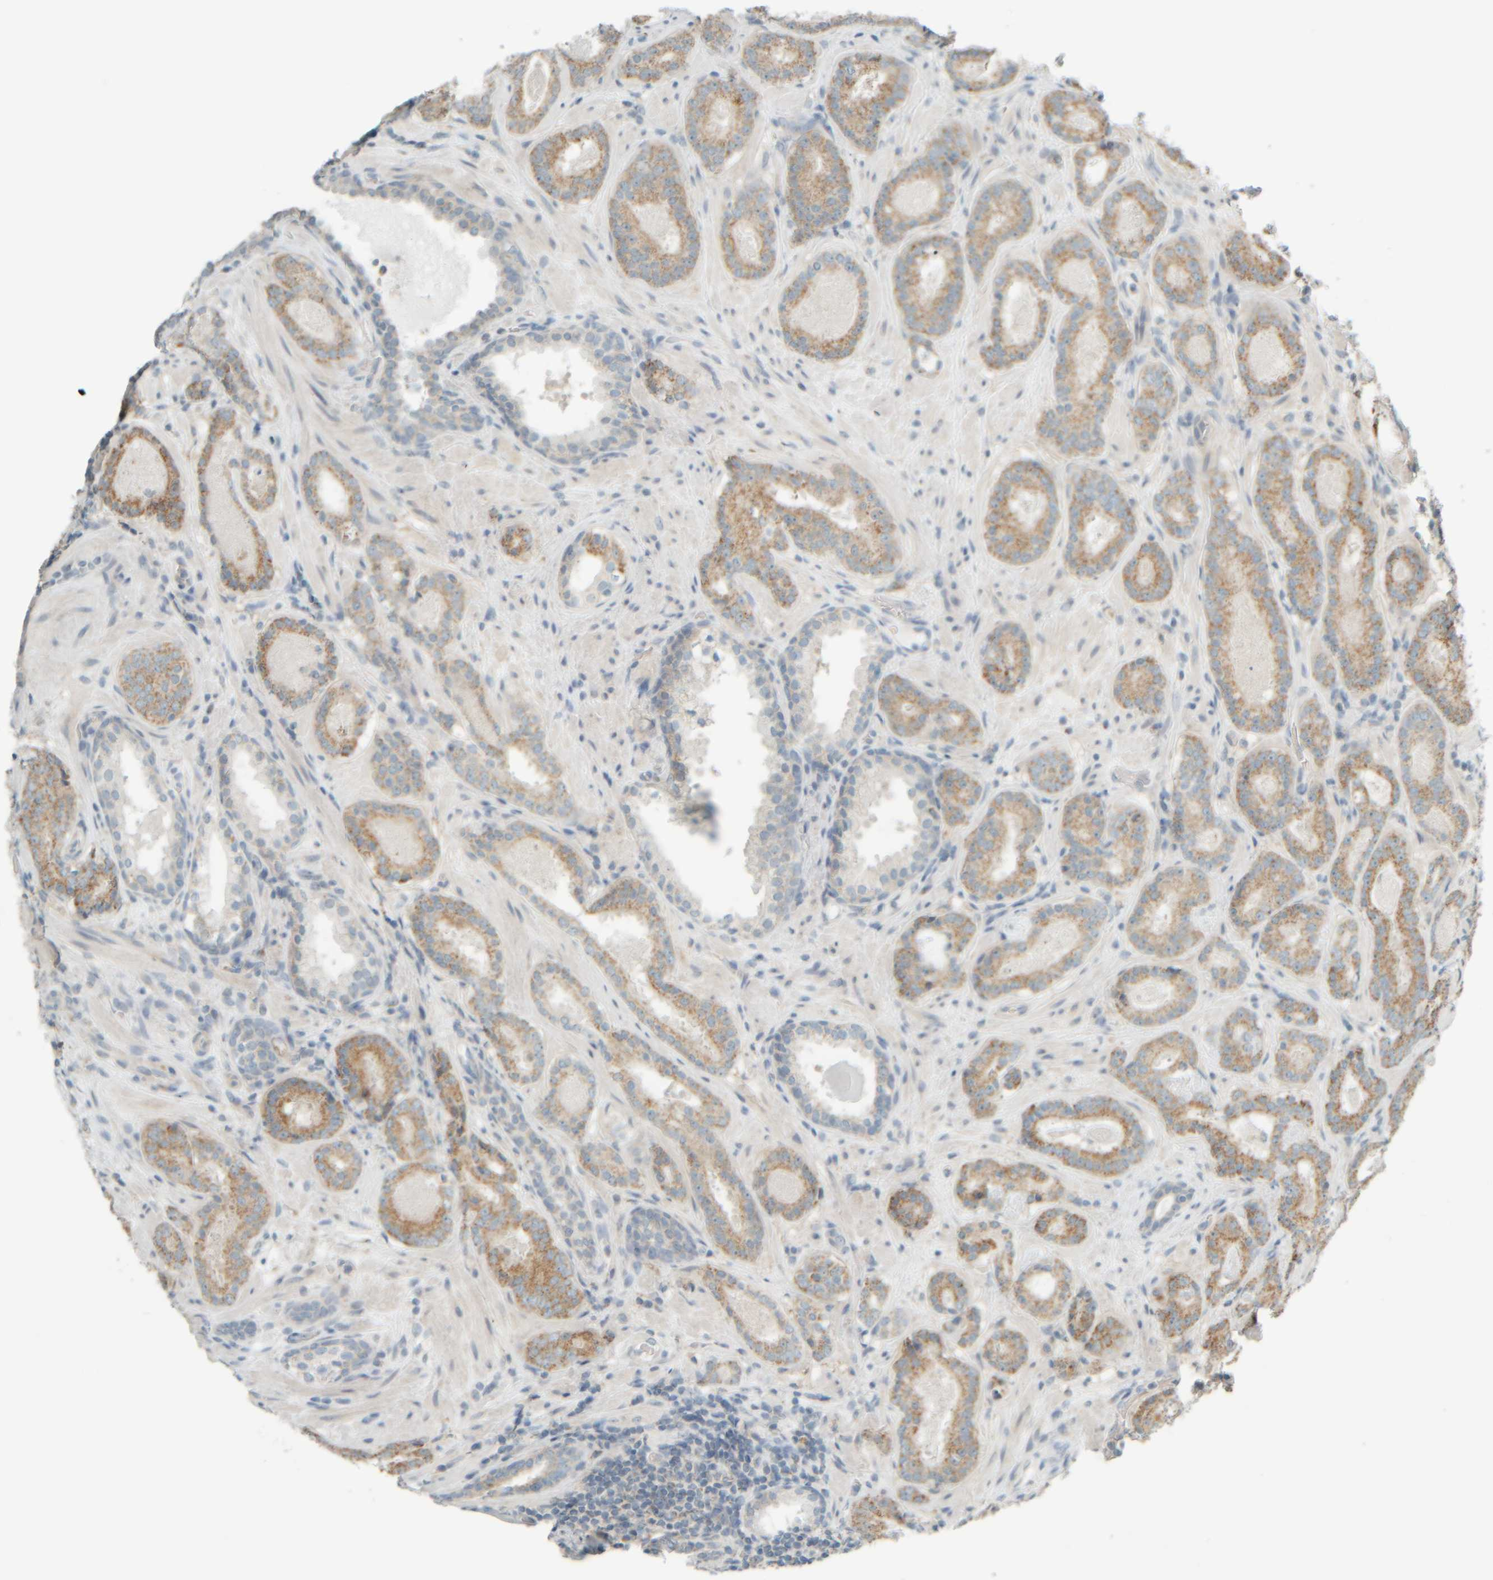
{"staining": {"intensity": "moderate", "quantity": ">75%", "location": "cytoplasmic/membranous"}, "tissue": "prostate cancer", "cell_type": "Tumor cells", "image_type": "cancer", "snomed": [{"axis": "morphology", "description": "Adenocarcinoma, Low grade"}, {"axis": "topography", "description": "Prostate"}], "caption": "Immunohistochemistry histopathology image of neoplastic tissue: human low-grade adenocarcinoma (prostate) stained using immunohistochemistry (IHC) reveals medium levels of moderate protein expression localized specifically in the cytoplasmic/membranous of tumor cells, appearing as a cytoplasmic/membranous brown color.", "gene": "PTGES3L-AARSD1", "patient": {"sex": "male", "age": 69}}